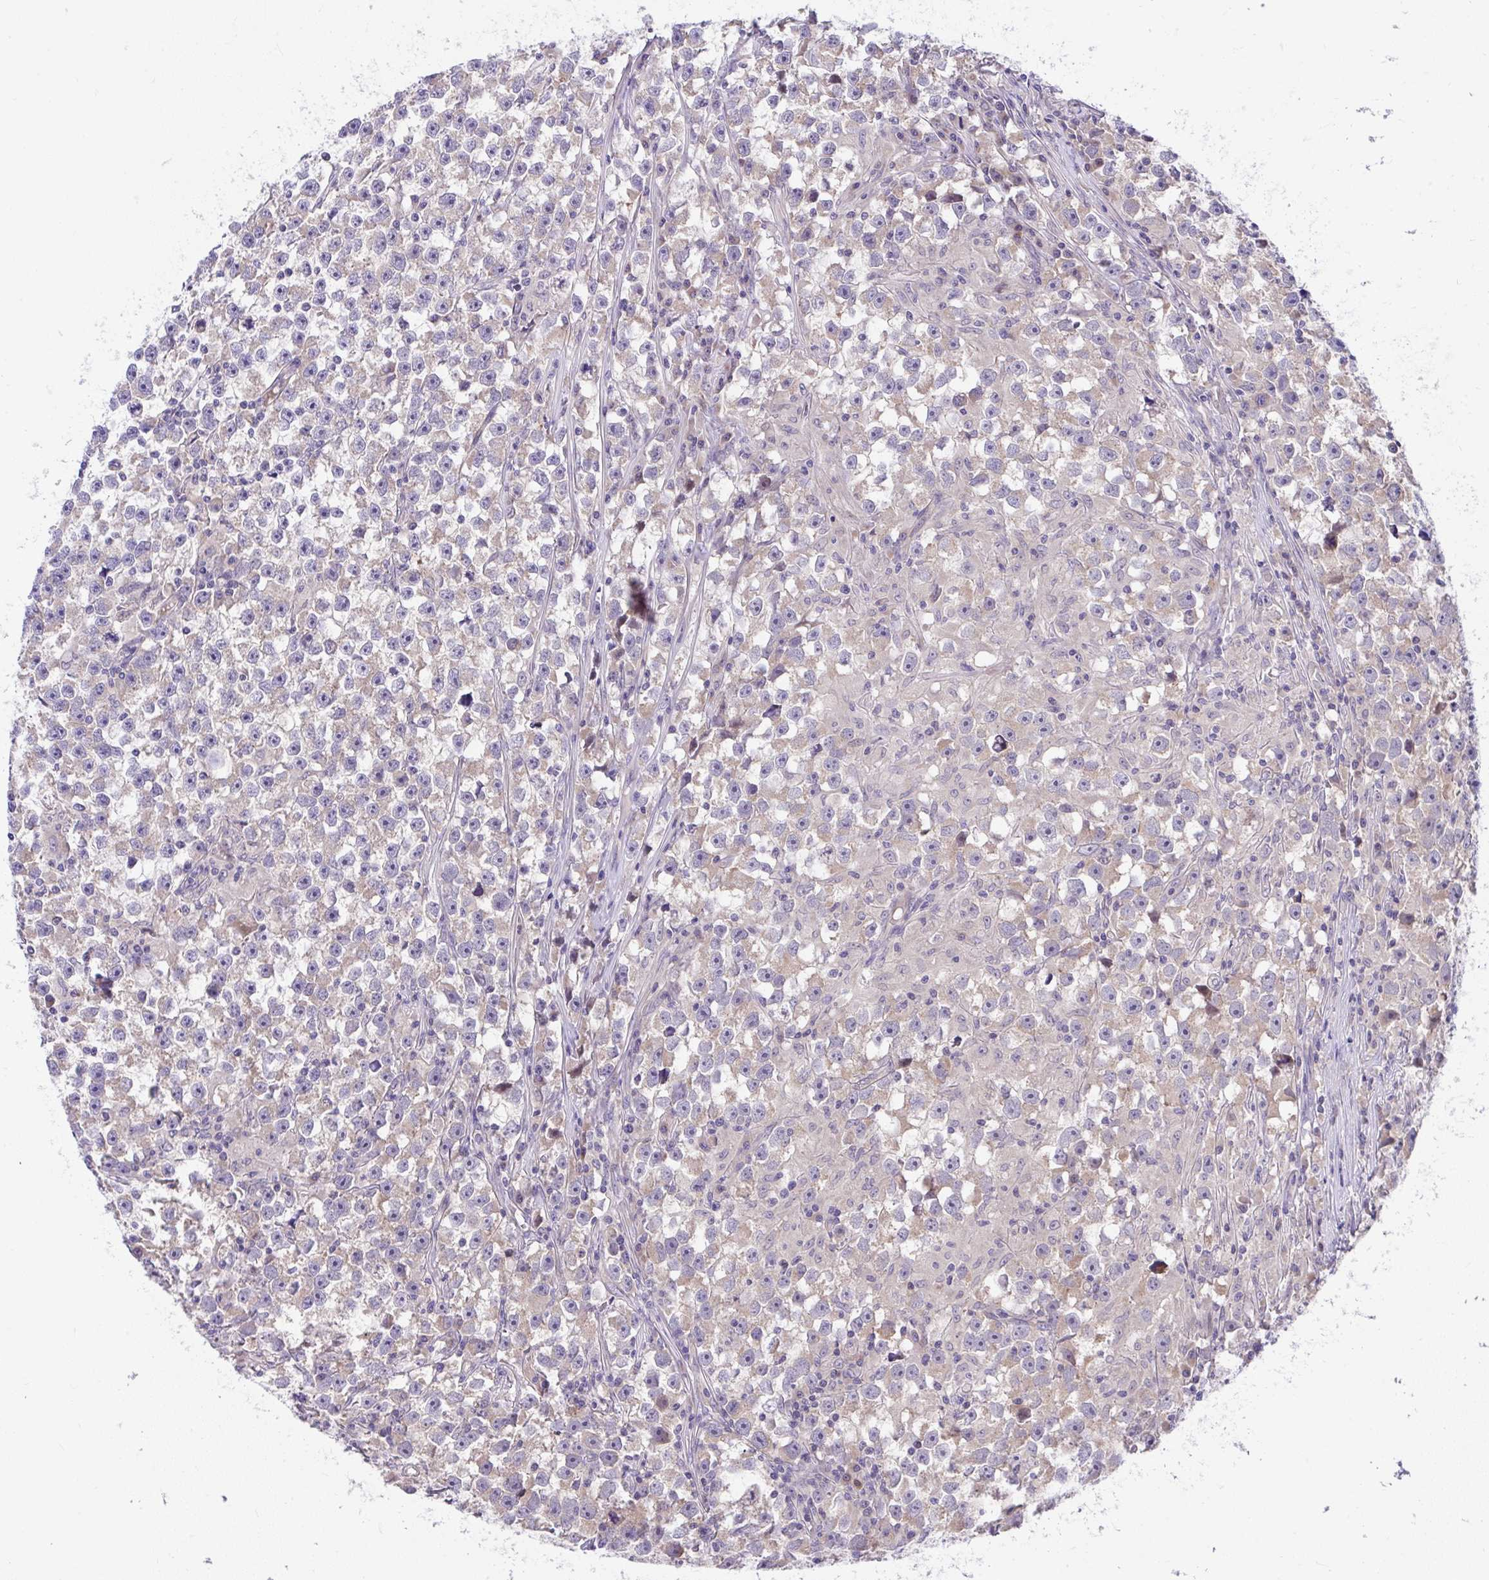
{"staining": {"intensity": "weak", "quantity": "25%-75%", "location": "cytoplasmic/membranous"}, "tissue": "testis cancer", "cell_type": "Tumor cells", "image_type": "cancer", "snomed": [{"axis": "morphology", "description": "Seminoma, NOS"}, {"axis": "topography", "description": "Testis"}], "caption": "A low amount of weak cytoplasmic/membranous staining is appreciated in about 25%-75% of tumor cells in seminoma (testis) tissue. (IHC, brightfield microscopy, high magnification).", "gene": "CHIA", "patient": {"sex": "male", "age": 33}}